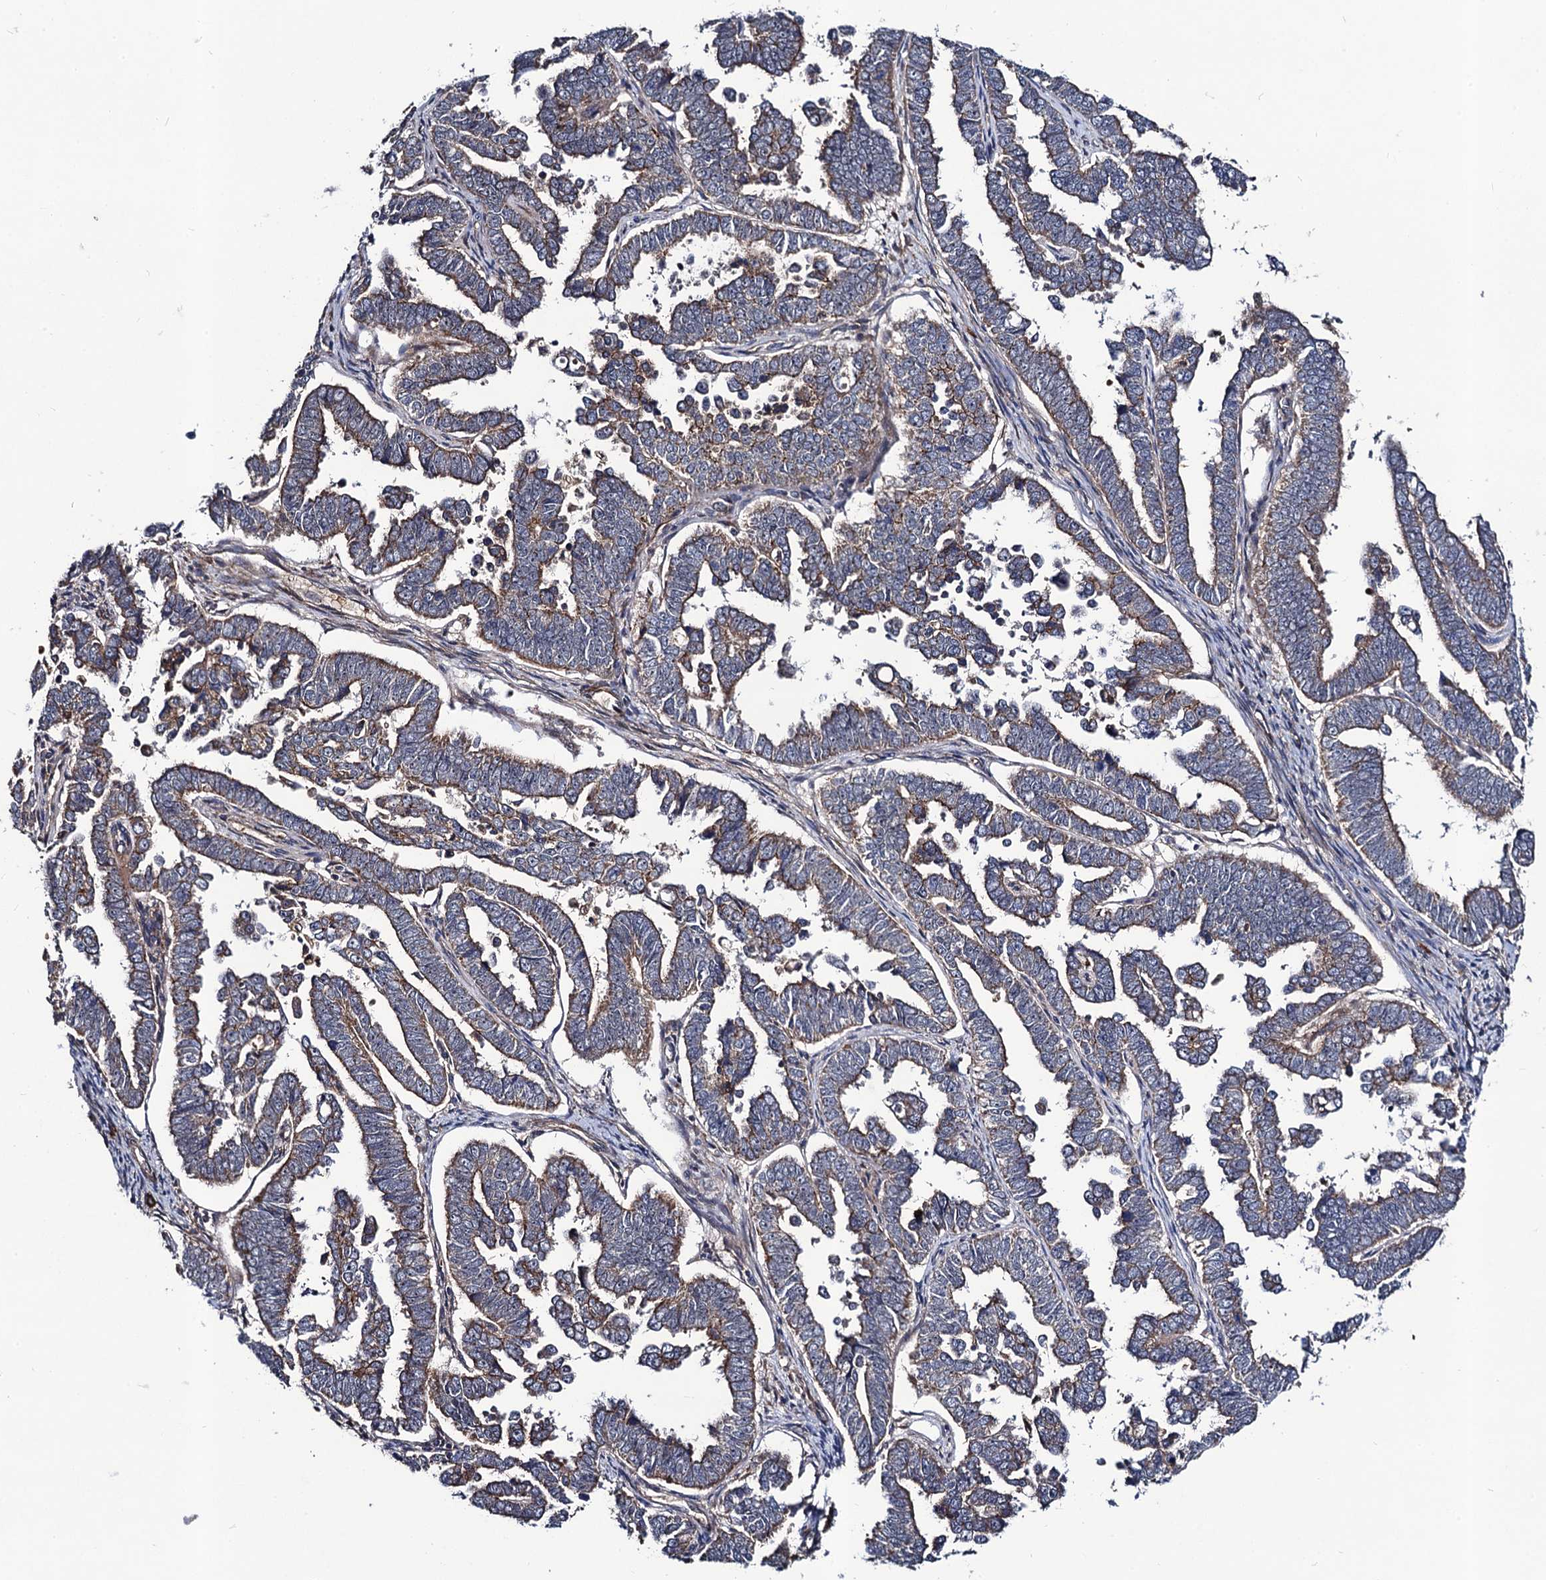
{"staining": {"intensity": "moderate", "quantity": "25%-75%", "location": "cytoplasmic/membranous"}, "tissue": "endometrial cancer", "cell_type": "Tumor cells", "image_type": "cancer", "snomed": [{"axis": "morphology", "description": "Adenocarcinoma, NOS"}, {"axis": "topography", "description": "Endometrium"}], "caption": "Protein expression analysis of endometrial cancer (adenocarcinoma) demonstrates moderate cytoplasmic/membranous staining in approximately 25%-75% of tumor cells. Nuclei are stained in blue.", "gene": "KXD1", "patient": {"sex": "female", "age": 75}}